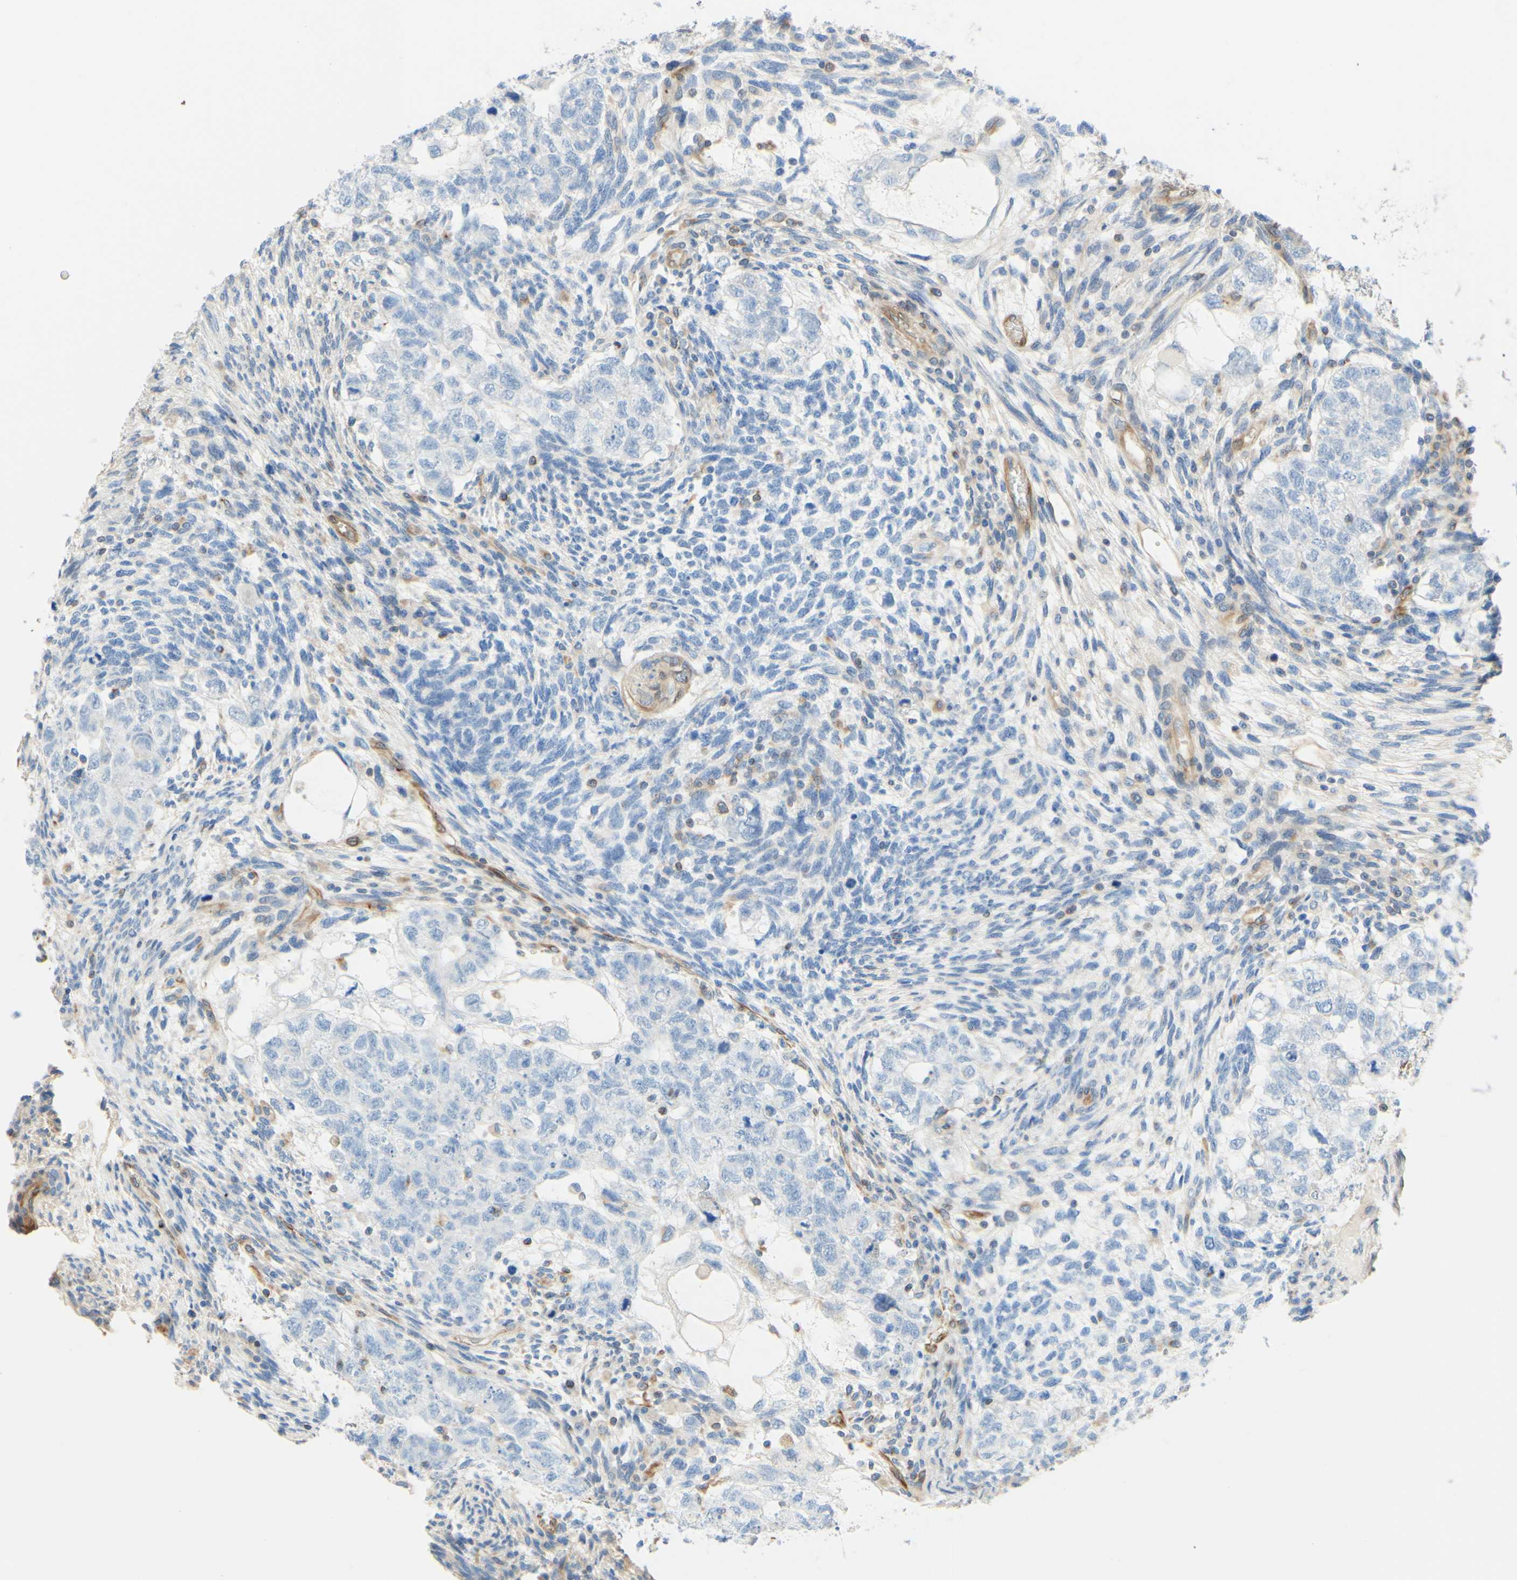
{"staining": {"intensity": "negative", "quantity": "none", "location": "none"}, "tissue": "testis cancer", "cell_type": "Tumor cells", "image_type": "cancer", "snomed": [{"axis": "morphology", "description": "Normal tissue, NOS"}, {"axis": "morphology", "description": "Carcinoma, Embryonal, NOS"}, {"axis": "topography", "description": "Testis"}], "caption": "This image is of testis cancer stained with immunohistochemistry to label a protein in brown with the nuclei are counter-stained blue. There is no expression in tumor cells.", "gene": "ENDOD1", "patient": {"sex": "male", "age": 36}}